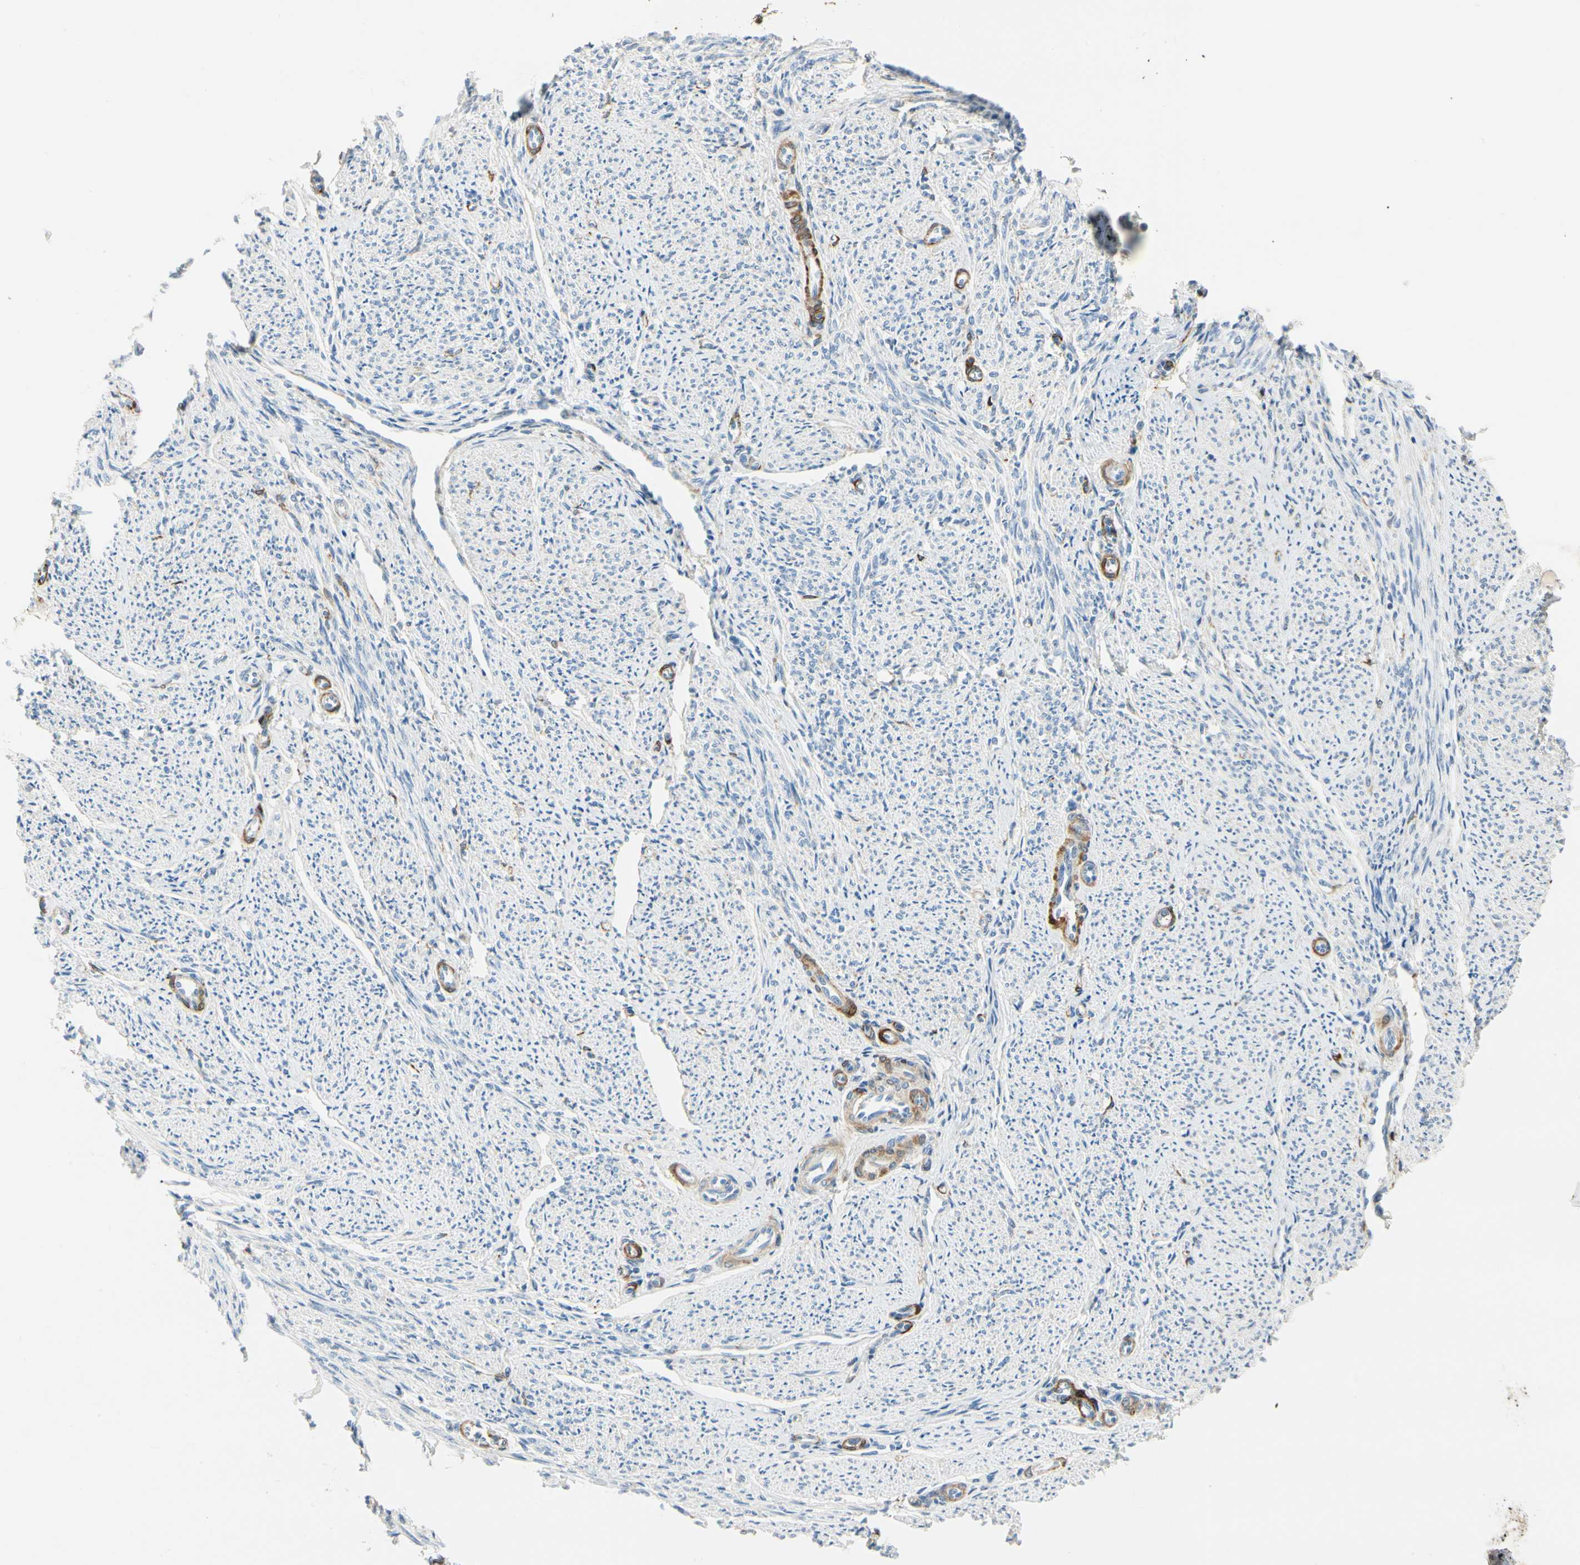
{"staining": {"intensity": "weak", "quantity": "25%-75%", "location": "cytoplasmic/membranous"}, "tissue": "smooth muscle", "cell_type": "Smooth muscle cells", "image_type": "normal", "snomed": [{"axis": "morphology", "description": "Normal tissue, NOS"}, {"axis": "topography", "description": "Smooth muscle"}], "caption": "Immunohistochemical staining of benign smooth muscle shows low levels of weak cytoplasmic/membranous expression in about 25%-75% of smooth muscle cells.", "gene": "AMPH", "patient": {"sex": "female", "age": 65}}